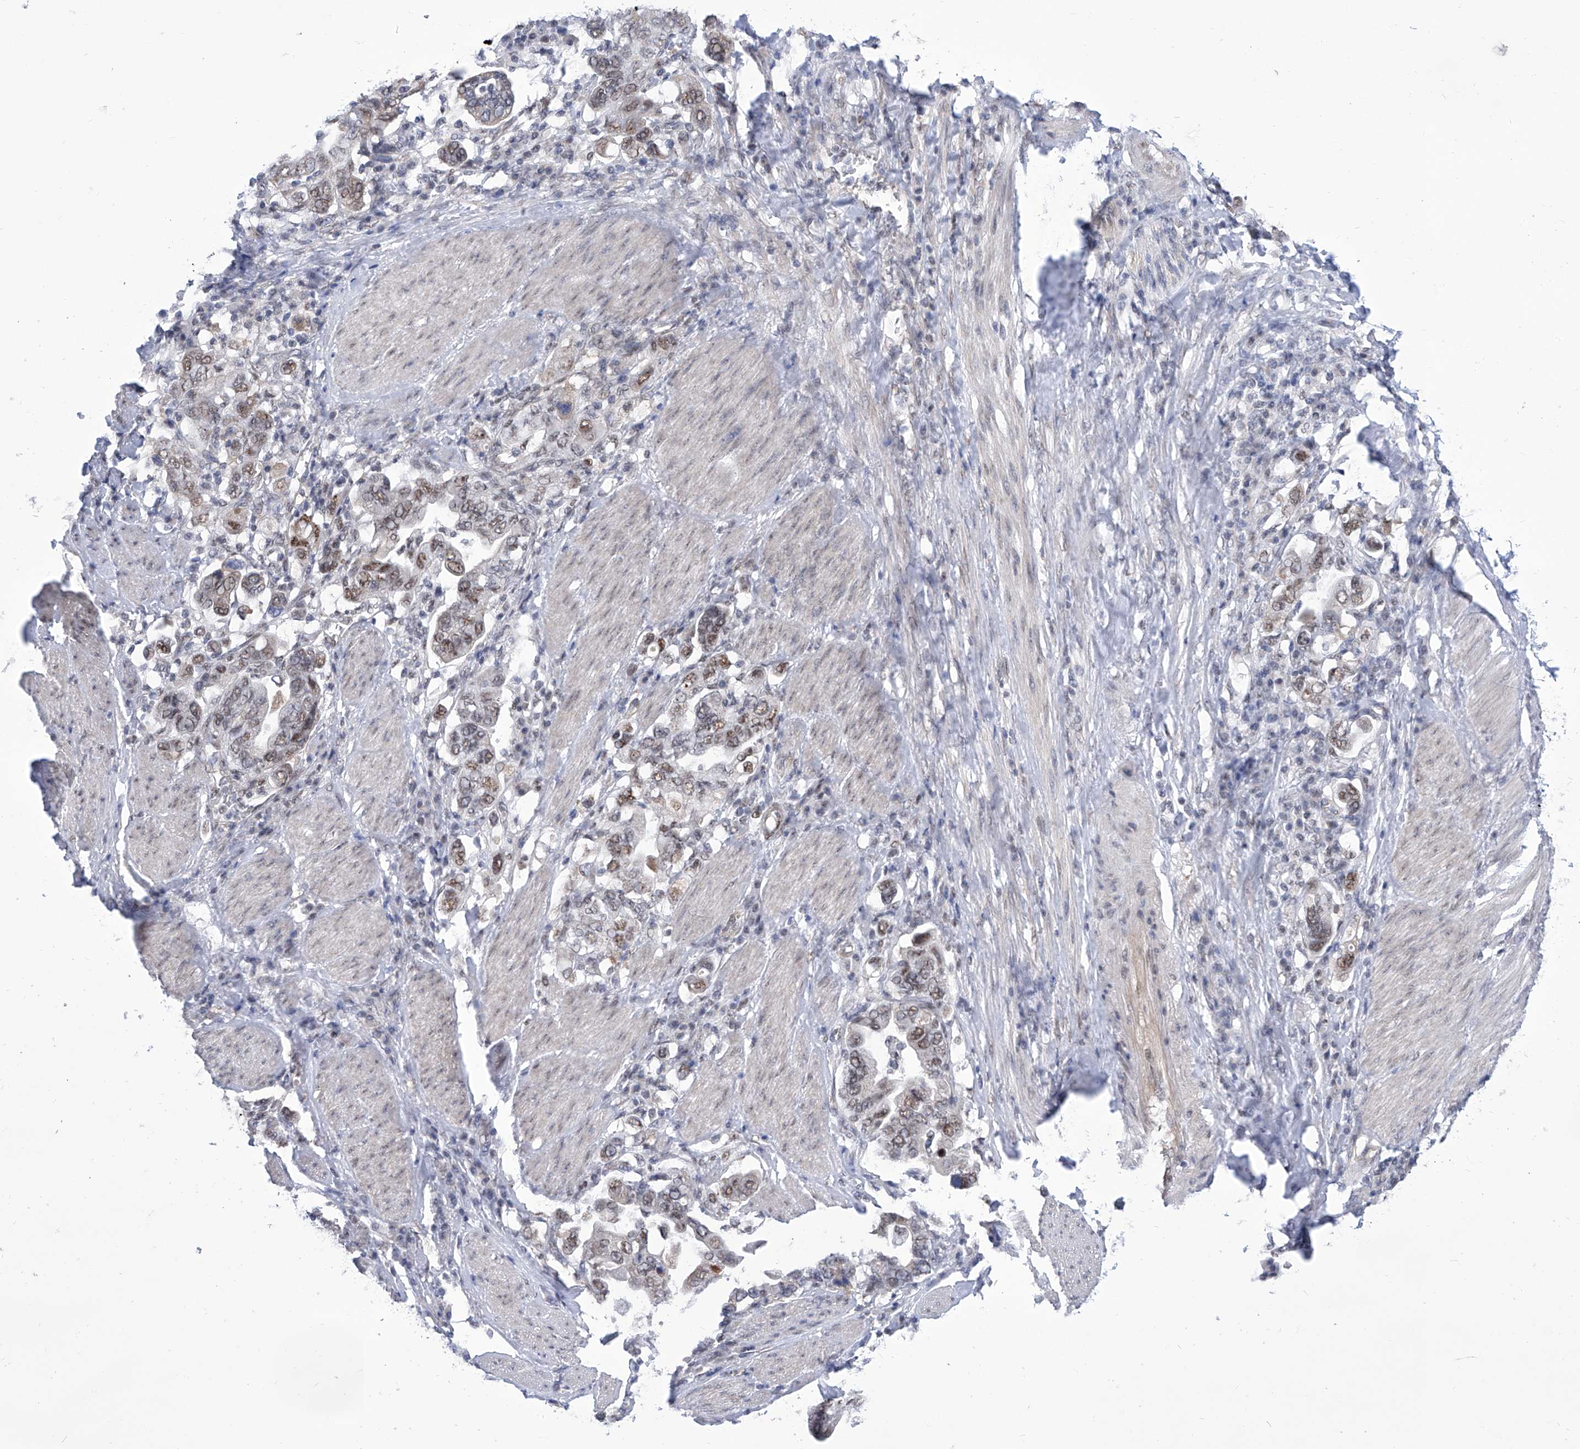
{"staining": {"intensity": "weak", "quantity": ">75%", "location": "nuclear"}, "tissue": "stomach cancer", "cell_type": "Tumor cells", "image_type": "cancer", "snomed": [{"axis": "morphology", "description": "Adenocarcinoma, NOS"}, {"axis": "topography", "description": "Stomach, upper"}], "caption": "High-magnification brightfield microscopy of stomach adenocarcinoma stained with DAB (3,3'-diaminobenzidine) (brown) and counterstained with hematoxylin (blue). tumor cells exhibit weak nuclear positivity is present in approximately>75% of cells.", "gene": "SART1", "patient": {"sex": "male", "age": 62}}